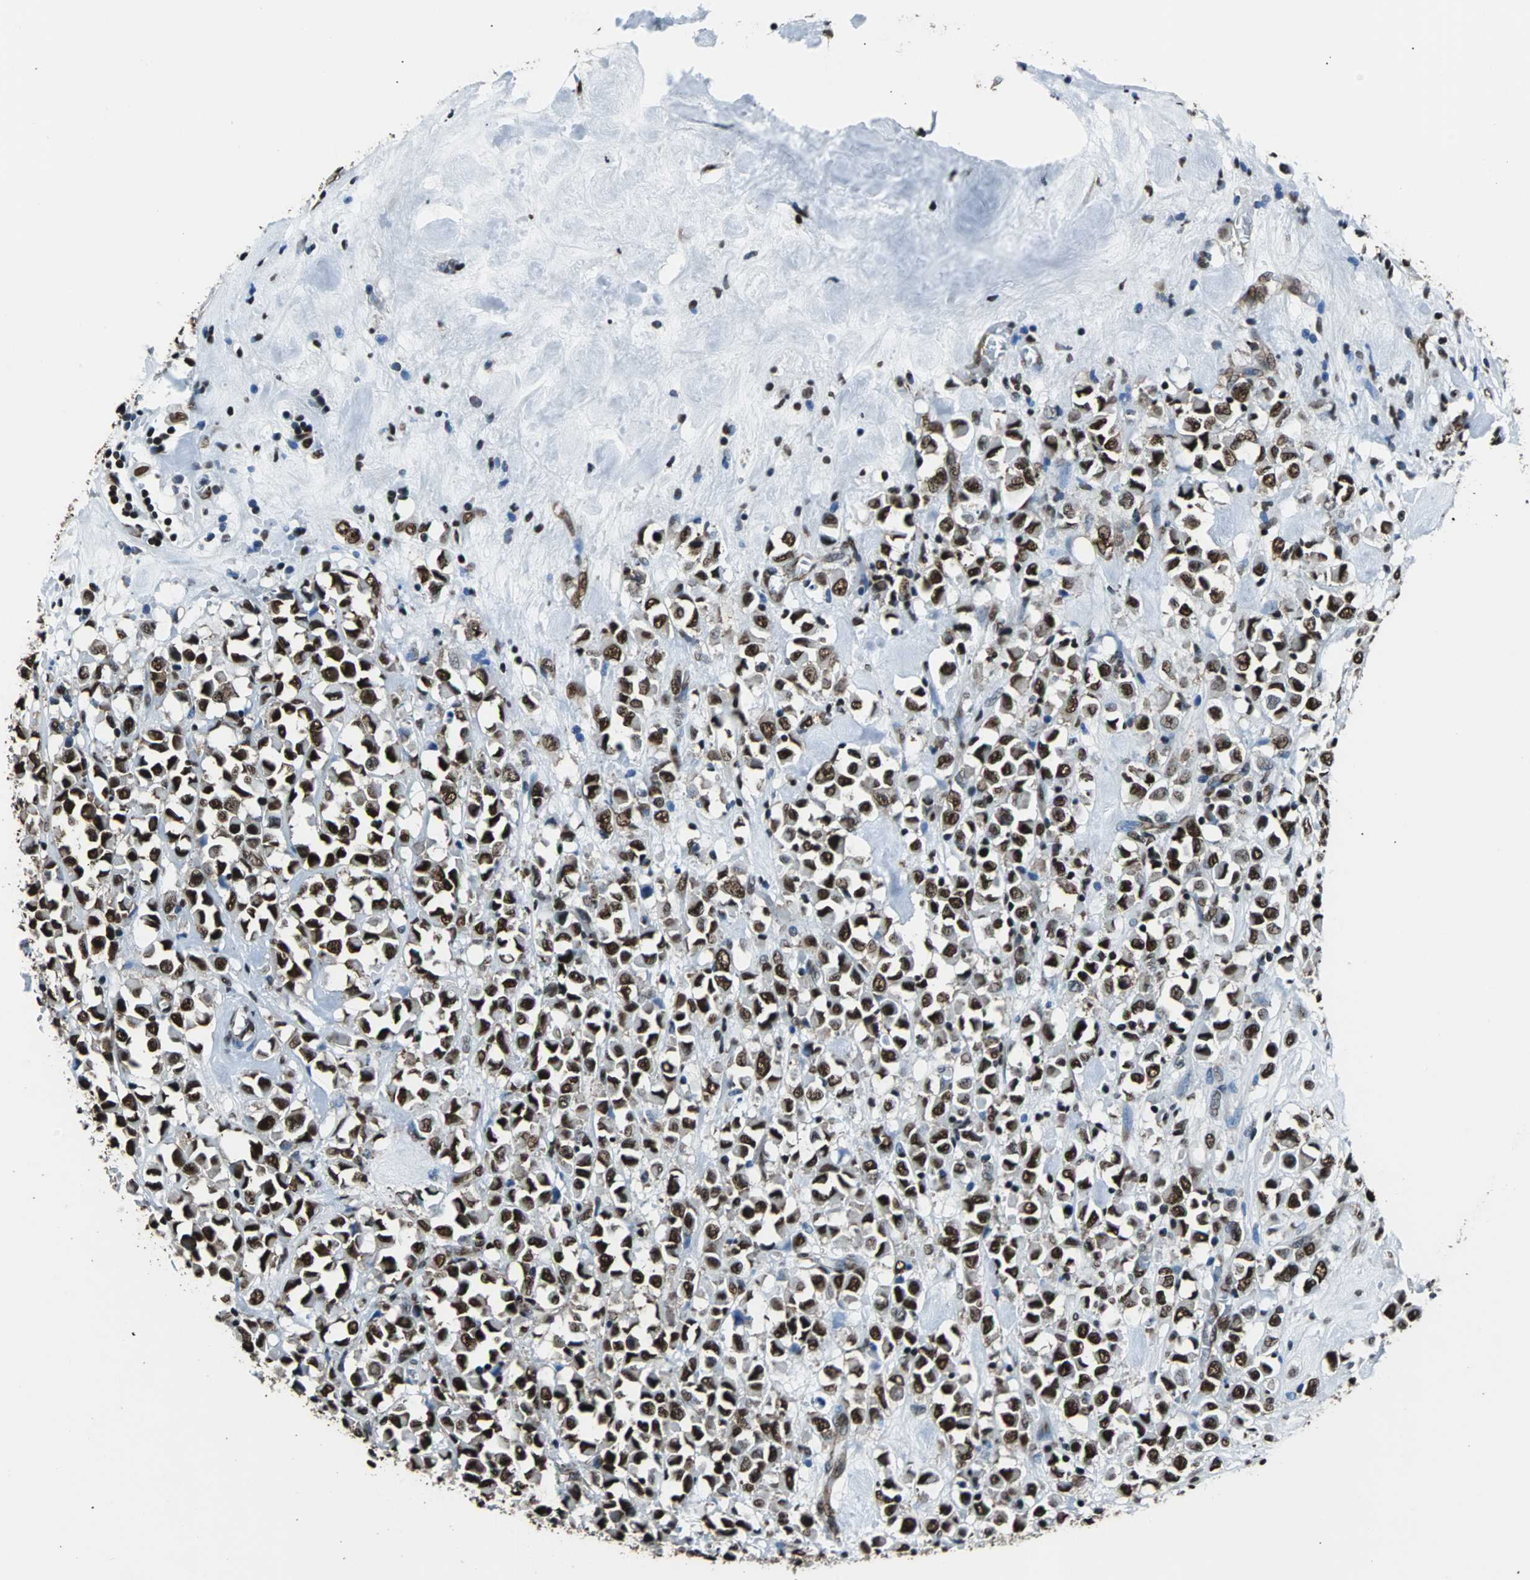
{"staining": {"intensity": "strong", "quantity": ">75%", "location": "nuclear"}, "tissue": "breast cancer", "cell_type": "Tumor cells", "image_type": "cancer", "snomed": [{"axis": "morphology", "description": "Duct carcinoma"}, {"axis": "topography", "description": "Breast"}], "caption": "Approximately >75% of tumor cells in human breast cancer (infiltrating ductal carcinoma) display strong nuclear protein expression as visualized by brown immunohistochemical staining.", "gene": "FUBP1", "patient": {"sex": "female", "age": 61}}